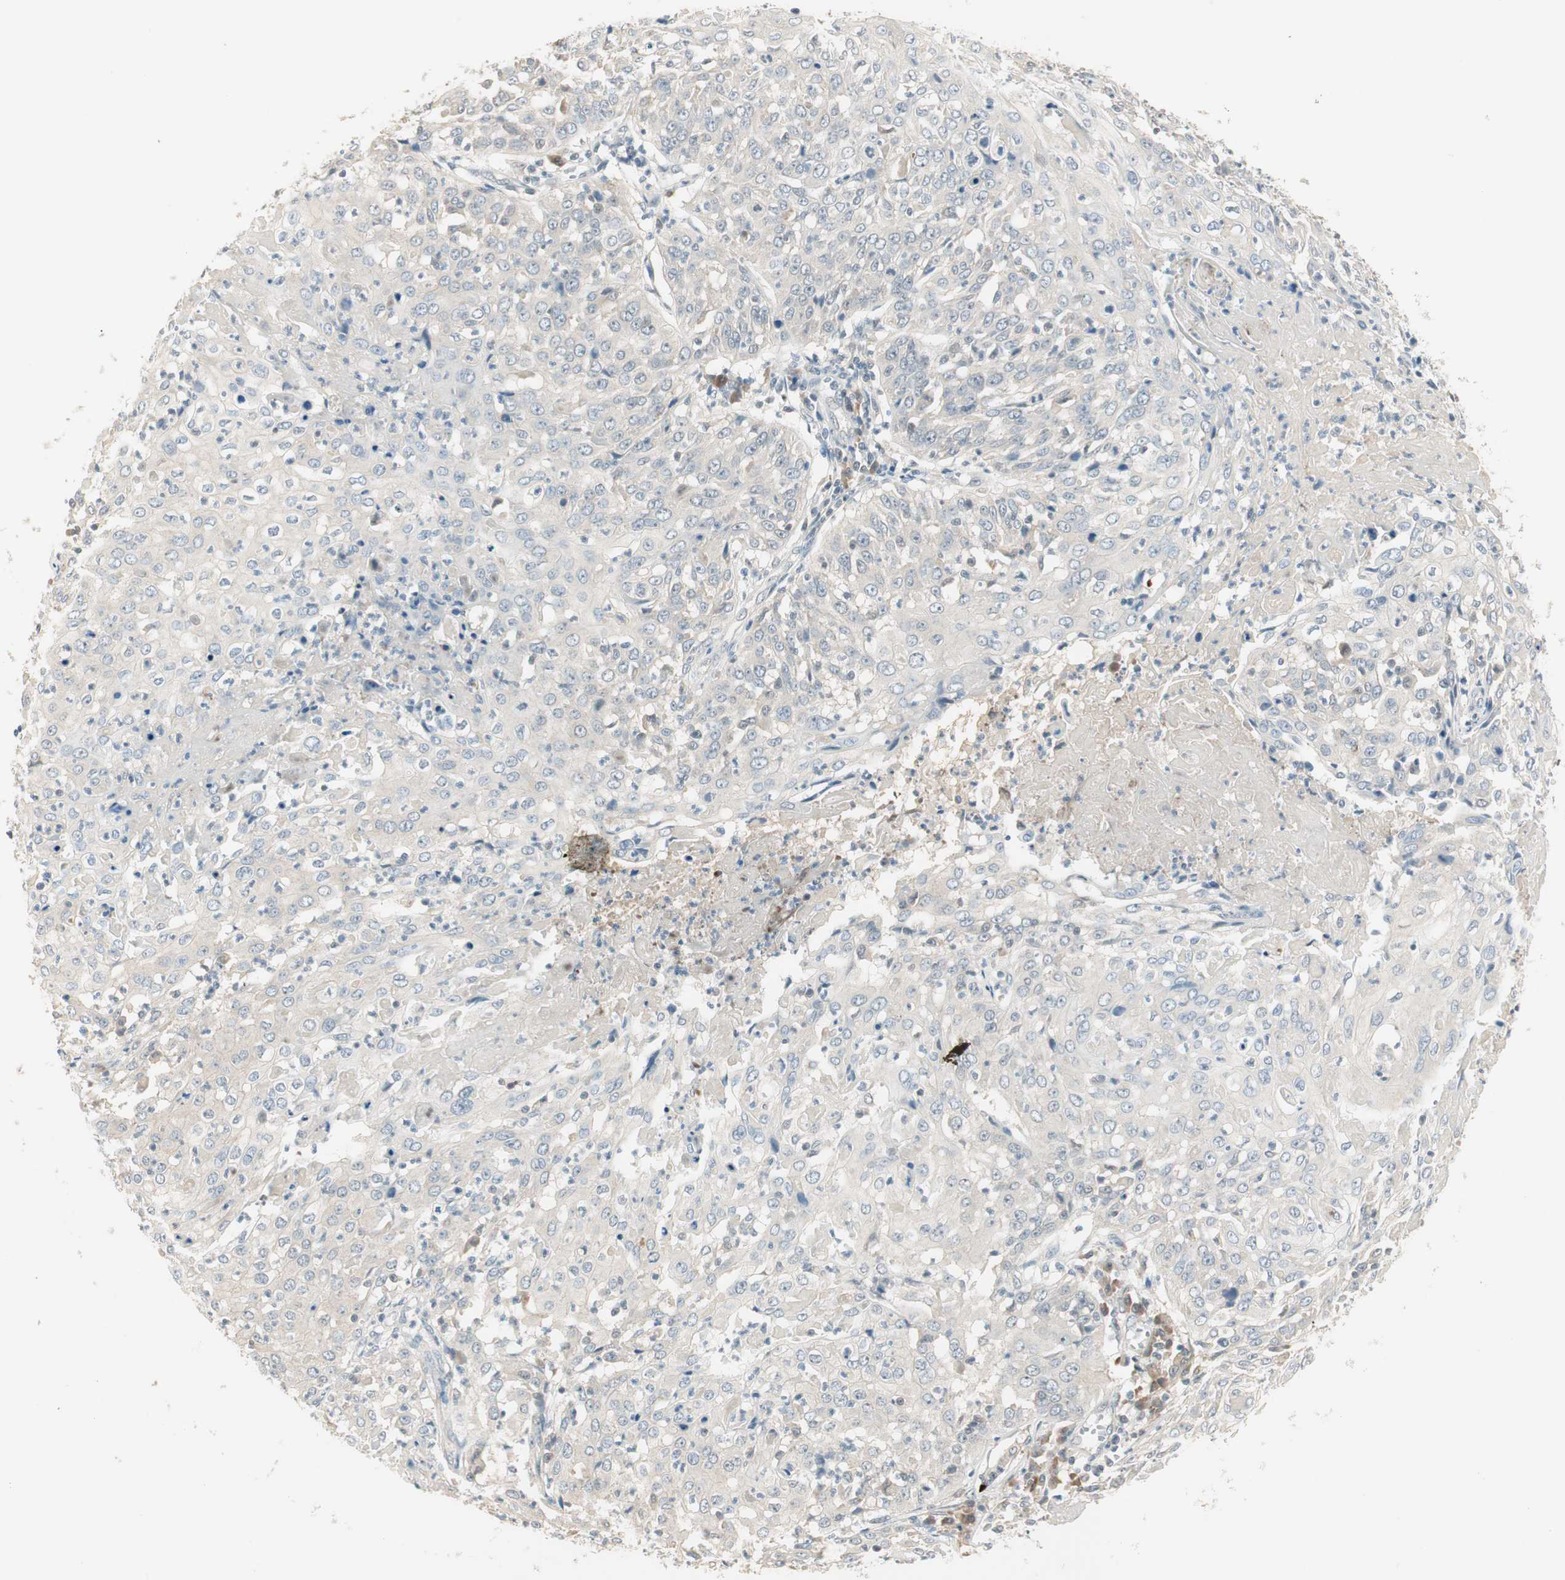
{"staining": {"intensity": "negative", "quantity": "none", "location": "none"}, "tissue": "cervical cancer", "cell_type": "Tumor cells", "image_type": "cancer", "snomed": [{"axis": "morphology", "description": "Squamous cell carcinoma, NOS"}, {"axis": "topography", "description": "Cervix"}], "caption": "Immunohistochemical staining of human cervical cancer reveals no significant expression in tumor cells.", "gene": "RNGTT", "patient": {"sex": "female", "age": 39}}